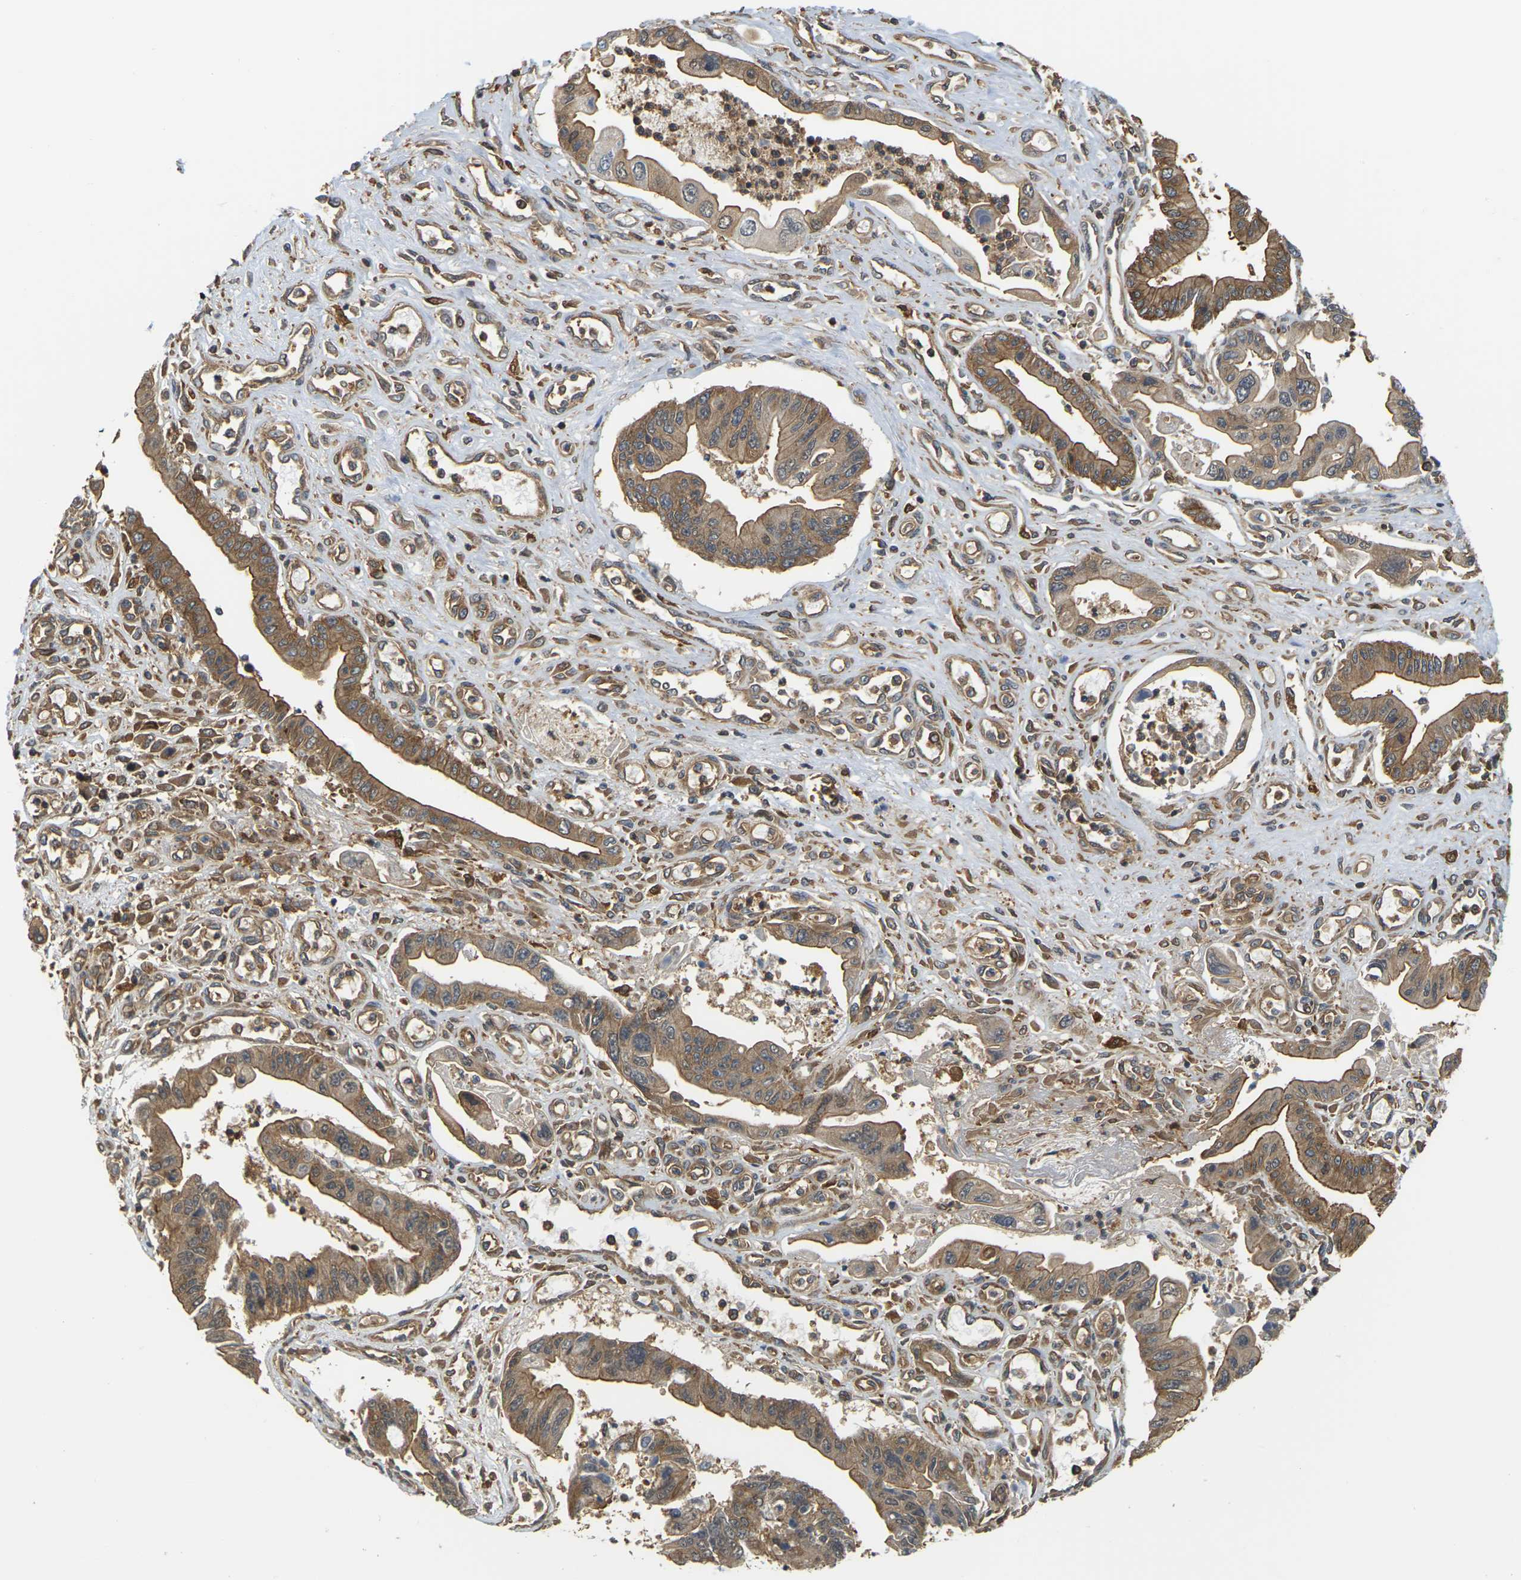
{"staining": {"intensity": "moderate", "quantity": ">75%", "location": "cytoplasmic/membranous"}, "tissue": "pancreatic cancer", "cell_type": "Tumor cells", "image_type": "cancer", "snomed": [{"axis": "morphology", "description": "Adenocarcinoma, NOS"}, {"axis": "topography", "description": "Pancreas"}], "caption": "A high-resolution micrograph shows immunohistochemistry staining of pancreatic cancer (adenocarcinoma), which shows moderate cytoplasmic/membranous positivity in approximately >75% of tumor cells.", "gene": "IQGAP1", "patient": {"sex": "male", "age": 56}}